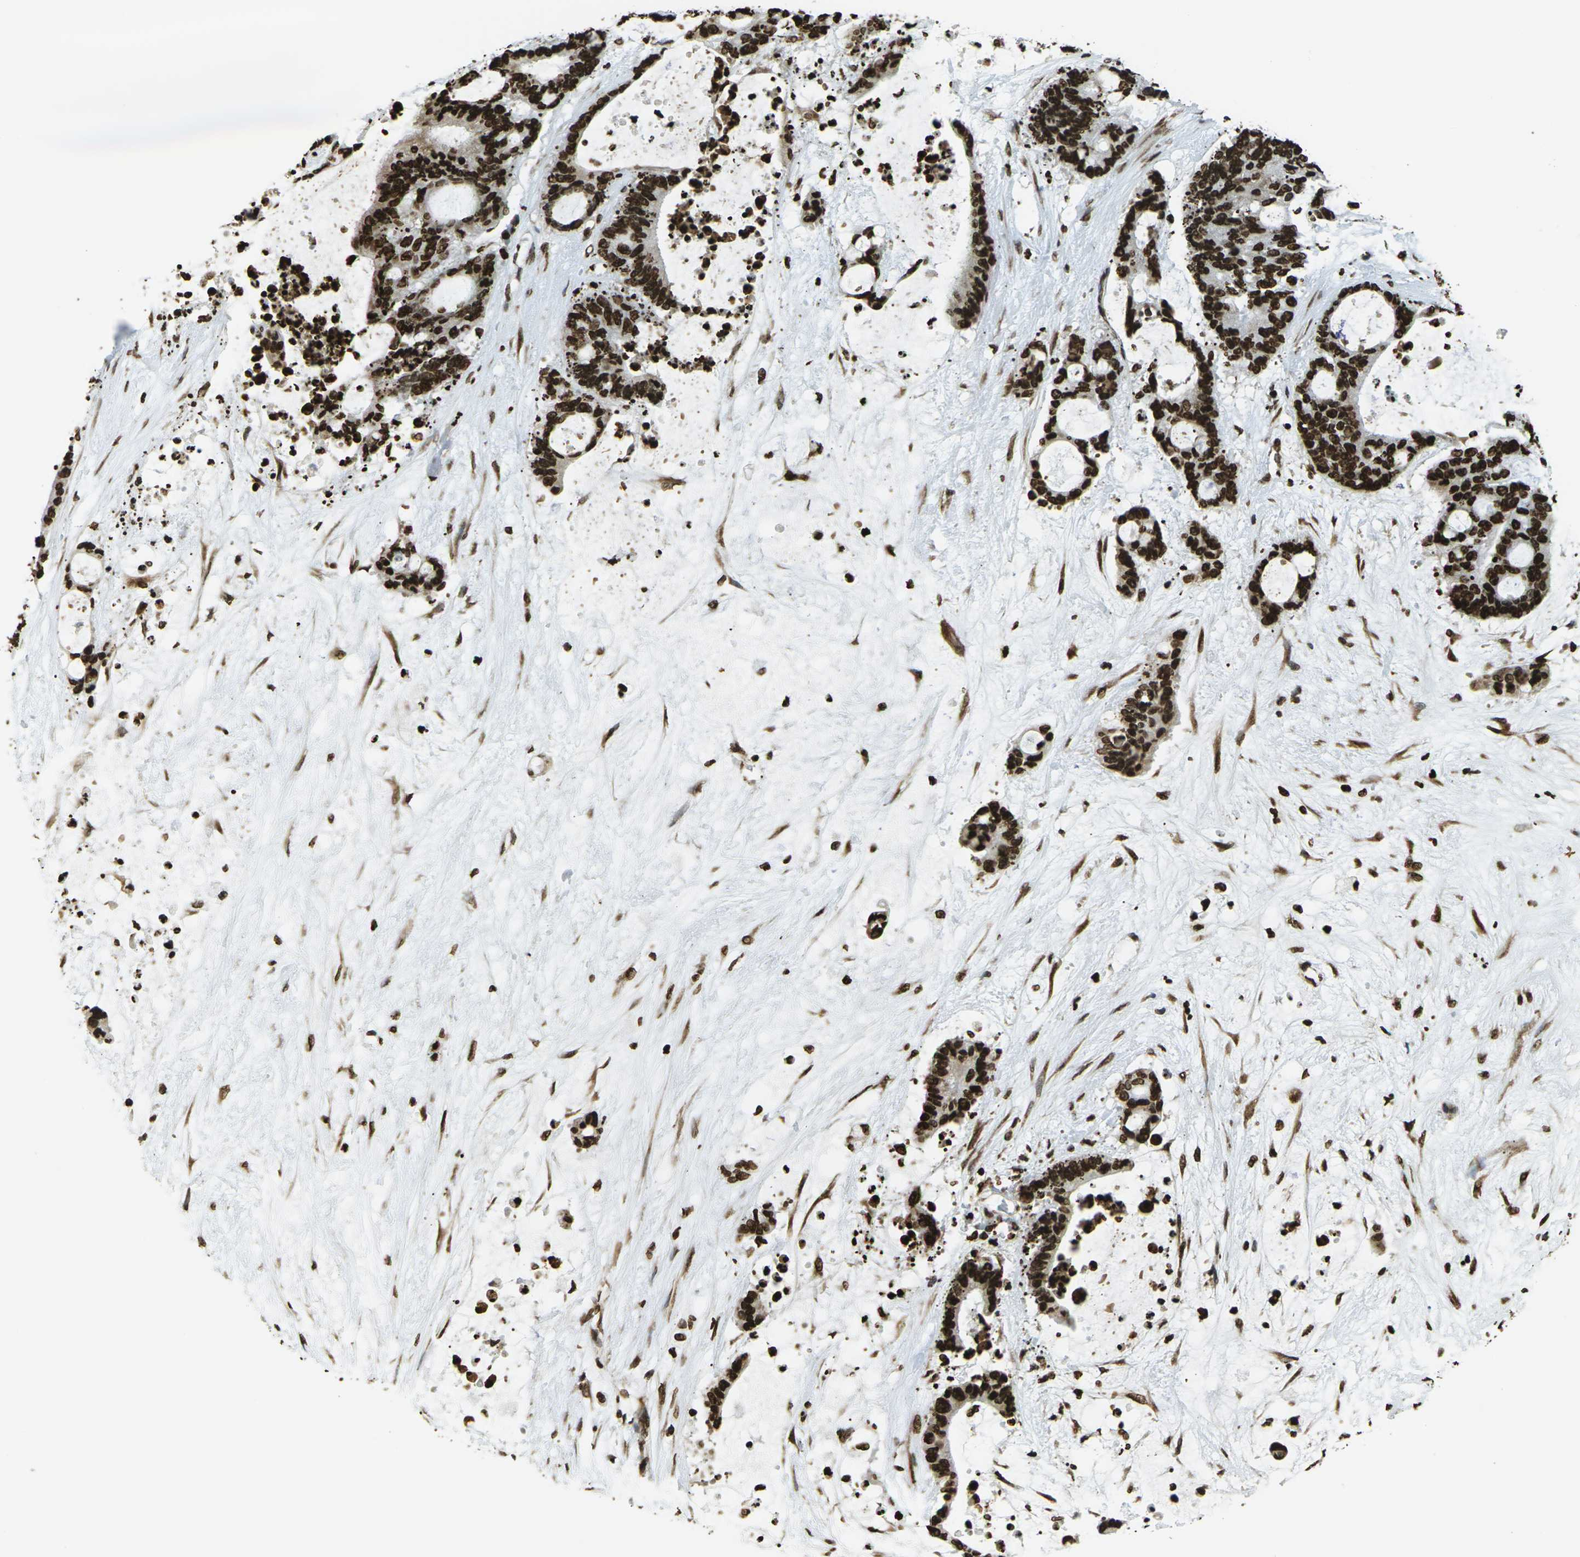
{"staining": {"intensity": "strong", "quantity": ">75%", "location": "nuclear"}, "tissue": "liver cancer", "cell_type": "Tumor cells", "image_type": "cancer", "snomed": [{"axis": "morphology", "description": "Cholangiocarcinoma"}, {"axis": "topography", "description": "Liver"}], "caption": "DAB (3,3'-diaminobenzidine) immunohistochemical staining of liver cancer exhibits strong nuclear protein positivity in approximately >75% of tumor cells. (brown staining indicates protein expression, while blue staining denotes nuclei).", "gene": "H1-2", "patient": {"sex": "female", "age": 73}}